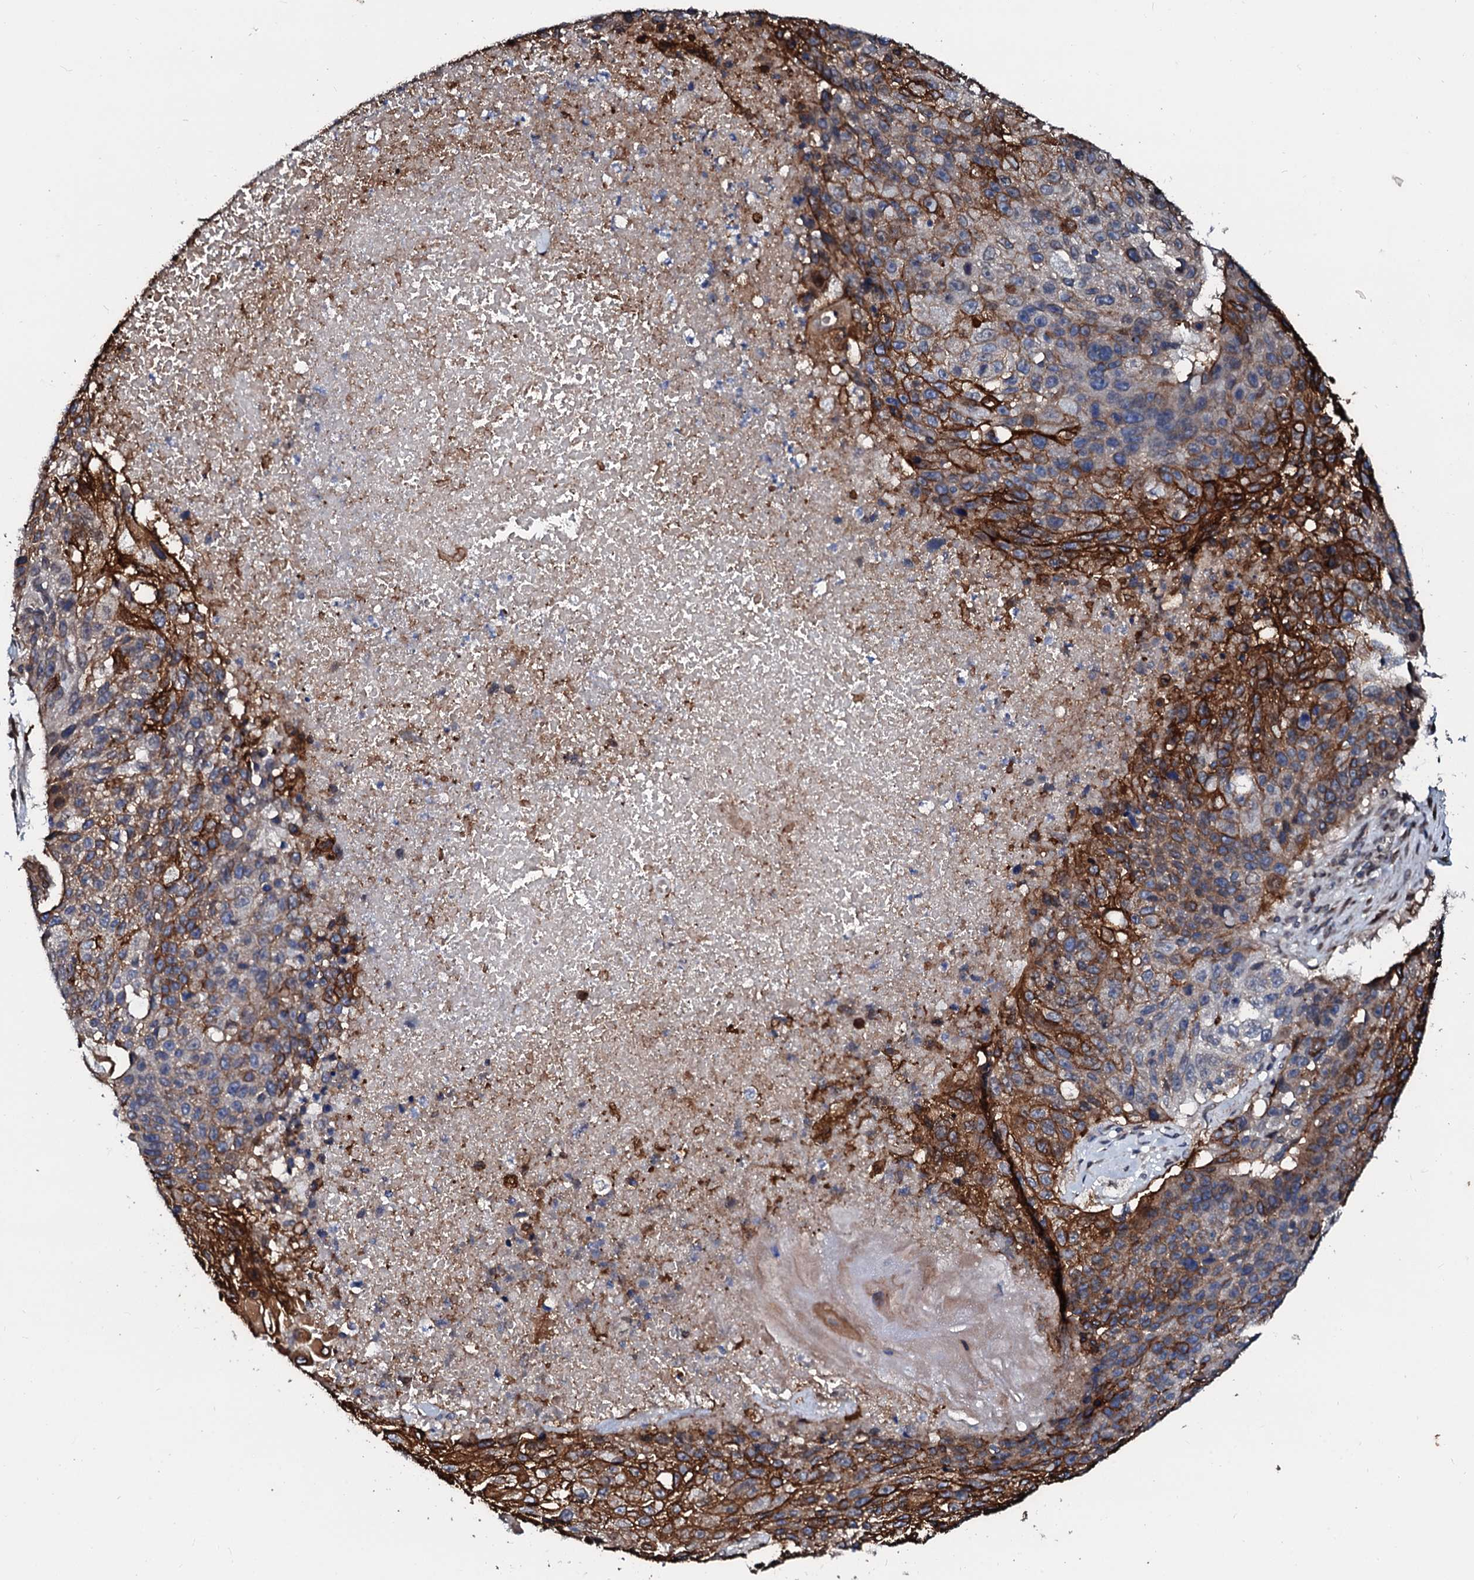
{"staining": {"intensity": "strong", "quantity": "25%-75%", "location": "cytoplasmic/membranous"}, "tissue": "lung cancer", "cell_type": "Tumor cells", "image_type": "cancer", "snomed": [{"axis": "morphology", "description": "Squamous cell carcinoma, NOS"}, {"axis": "topography", "description": "Lung"}], "caption": "A photomicrograph of lung cancer stained for a protein reveals strong cytoplasmic/membranous brown staining in tumor cells.", "gene": "NRP2", "patient": {"sex": "male", "age": 61}}